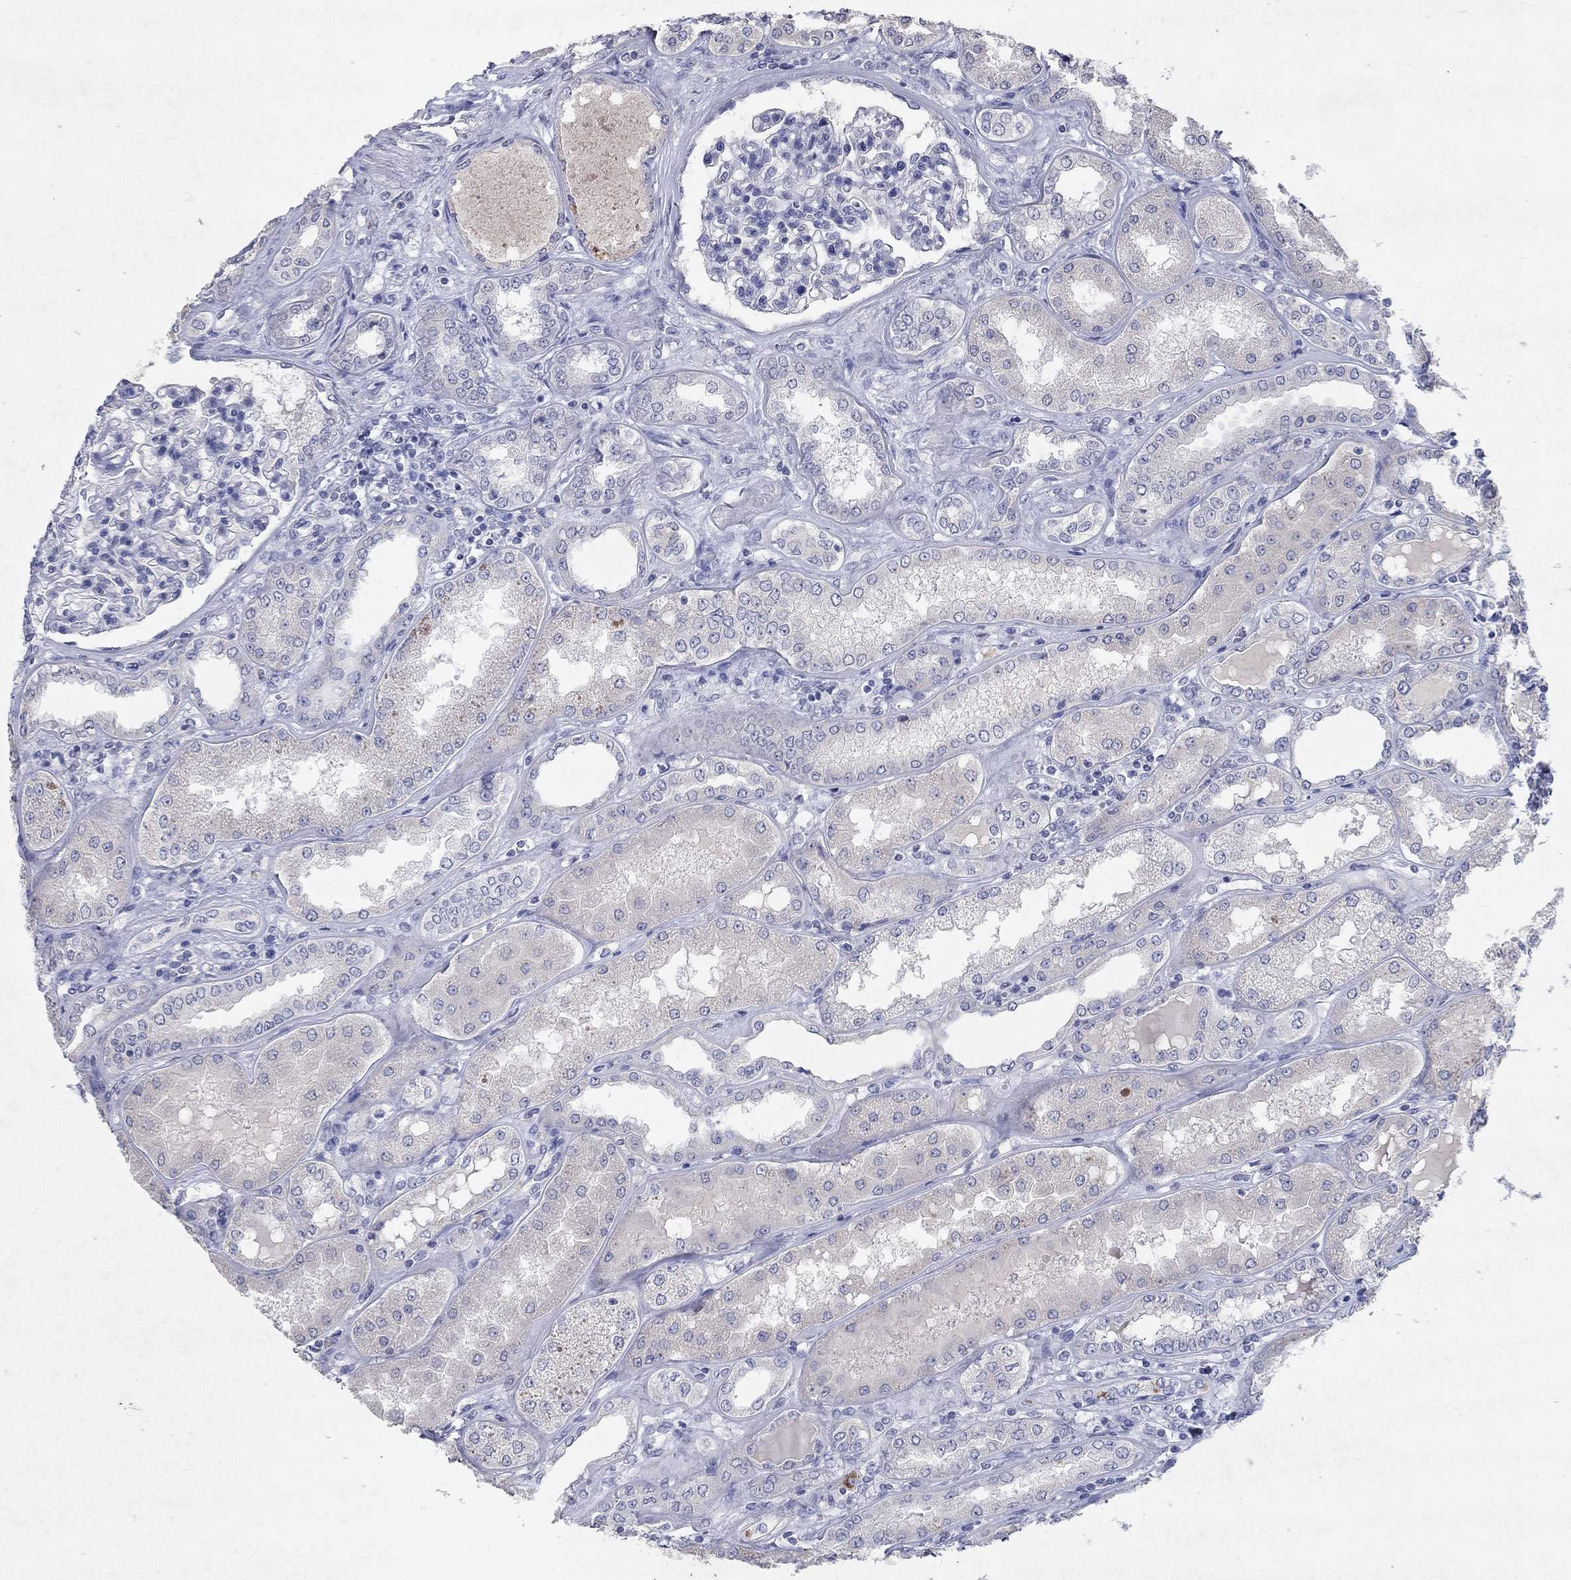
{"staining": {"intensity": "negative", "quantity": "none", "location": "none"}, "tissue": "kidney", "cell_type": "Cells in glomeruli", "image_type": "normal", "snomed": [{"axis": "morphology", "description": "Normal tissue, NOS"}, {"axis": "topography", "description": "Kidney"}], "caption": "IHC image of unremarkable kidney: human kidney stained with DAB reveals no significant protein positivity in cells in glomeruli. (DAB IHC with hematoxylin counter stain).", "gene": "KRT40", "patient": {"sex": "female", "age": 56}}